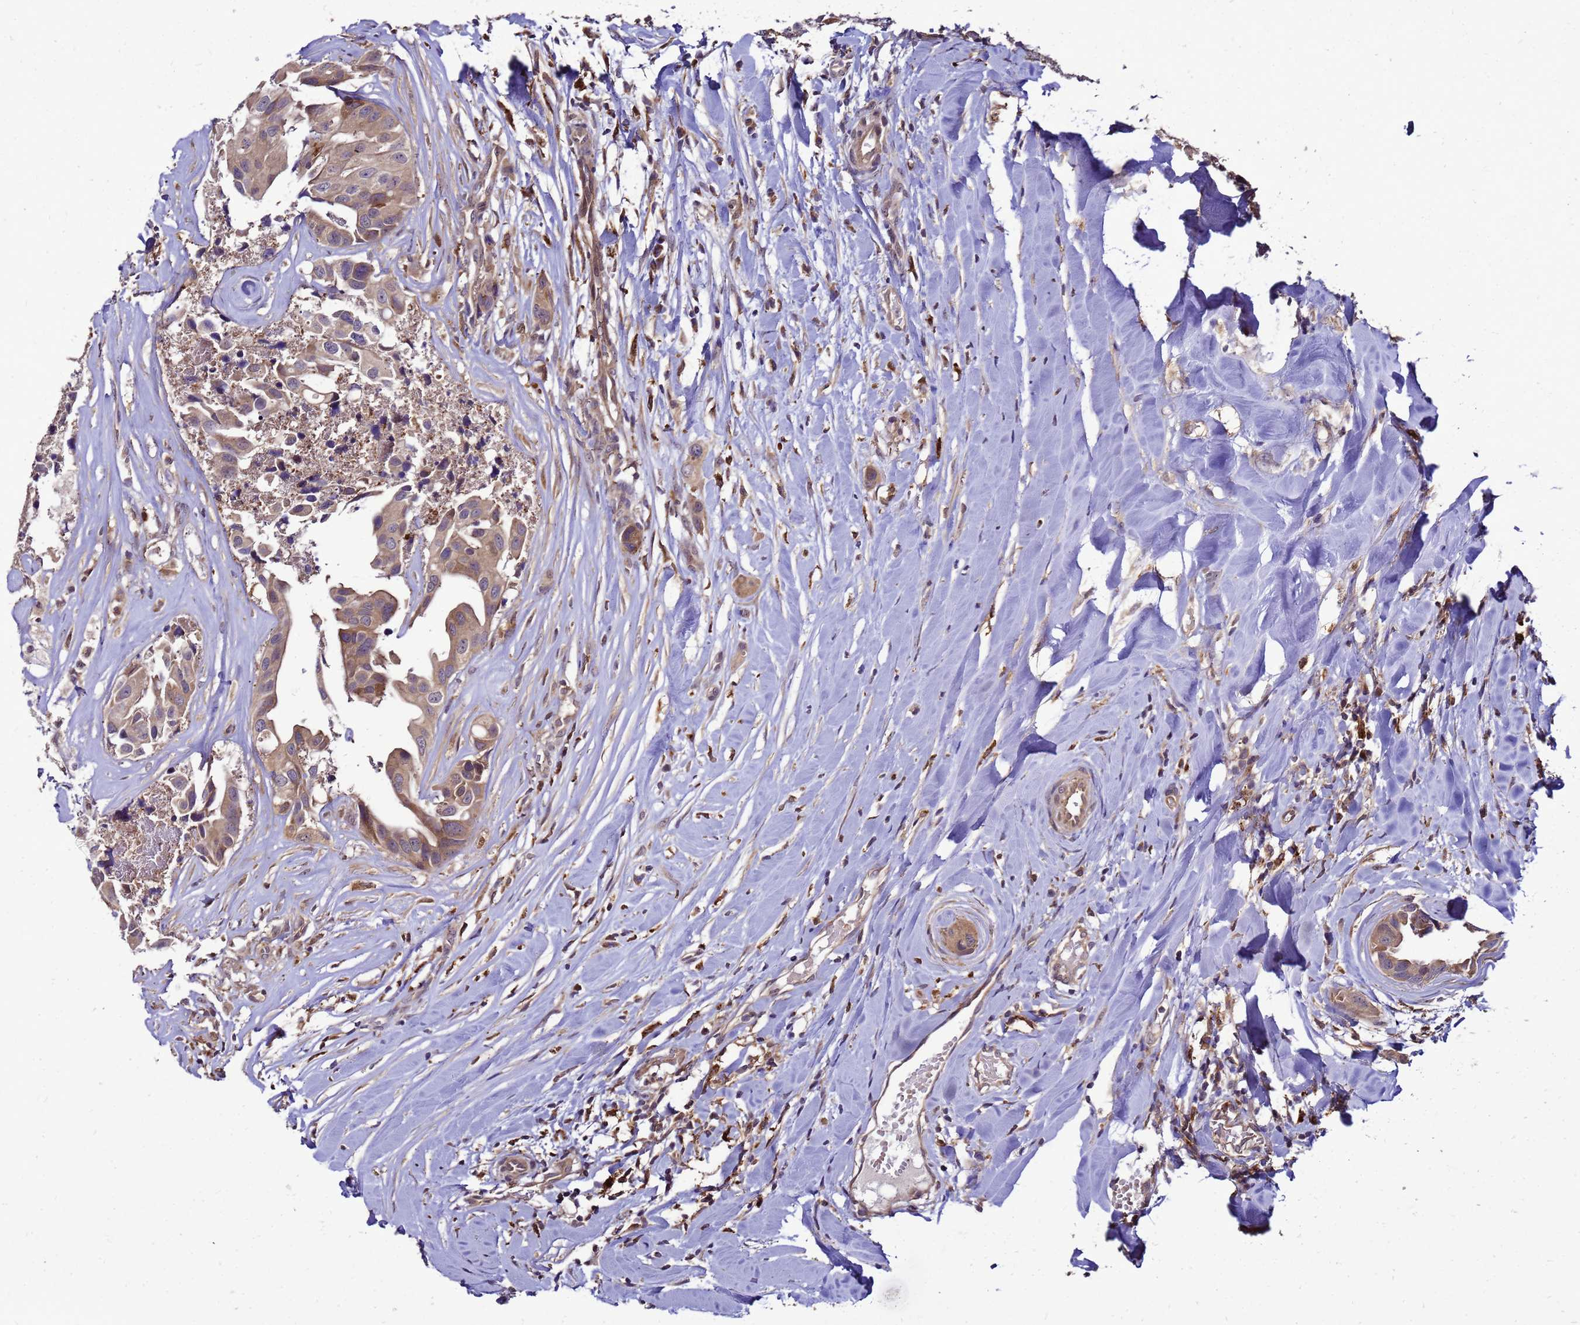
{"staining": {"intensity": "moderate", "quantity": ">75%", "location": "cytoplasmic/membranous"}, "tissue": "head and neck cancer", "cell_type": "Tumor cells", "image_type": "cancer", "snomed": [{"axis": "morphology", "description": "Adenocarcinoma, NOS"}, {"axis": "morphology", "description": "Adenocarcinoma, metastatic, NOS"}, {"axis": "topography", "description": "Head-Neck"}], "caption": "Immunohistochemistry (IHC) photomicrograph of head and neck cancer (metastatic adenocarcinoma) stained for a protein (brown), which reveals medium levels of moderate cytoplasmic/membranous positivity in about >75% of tumor cells.", "gene": "TRABD", "patient": {"sex": "male", "age": 75}}